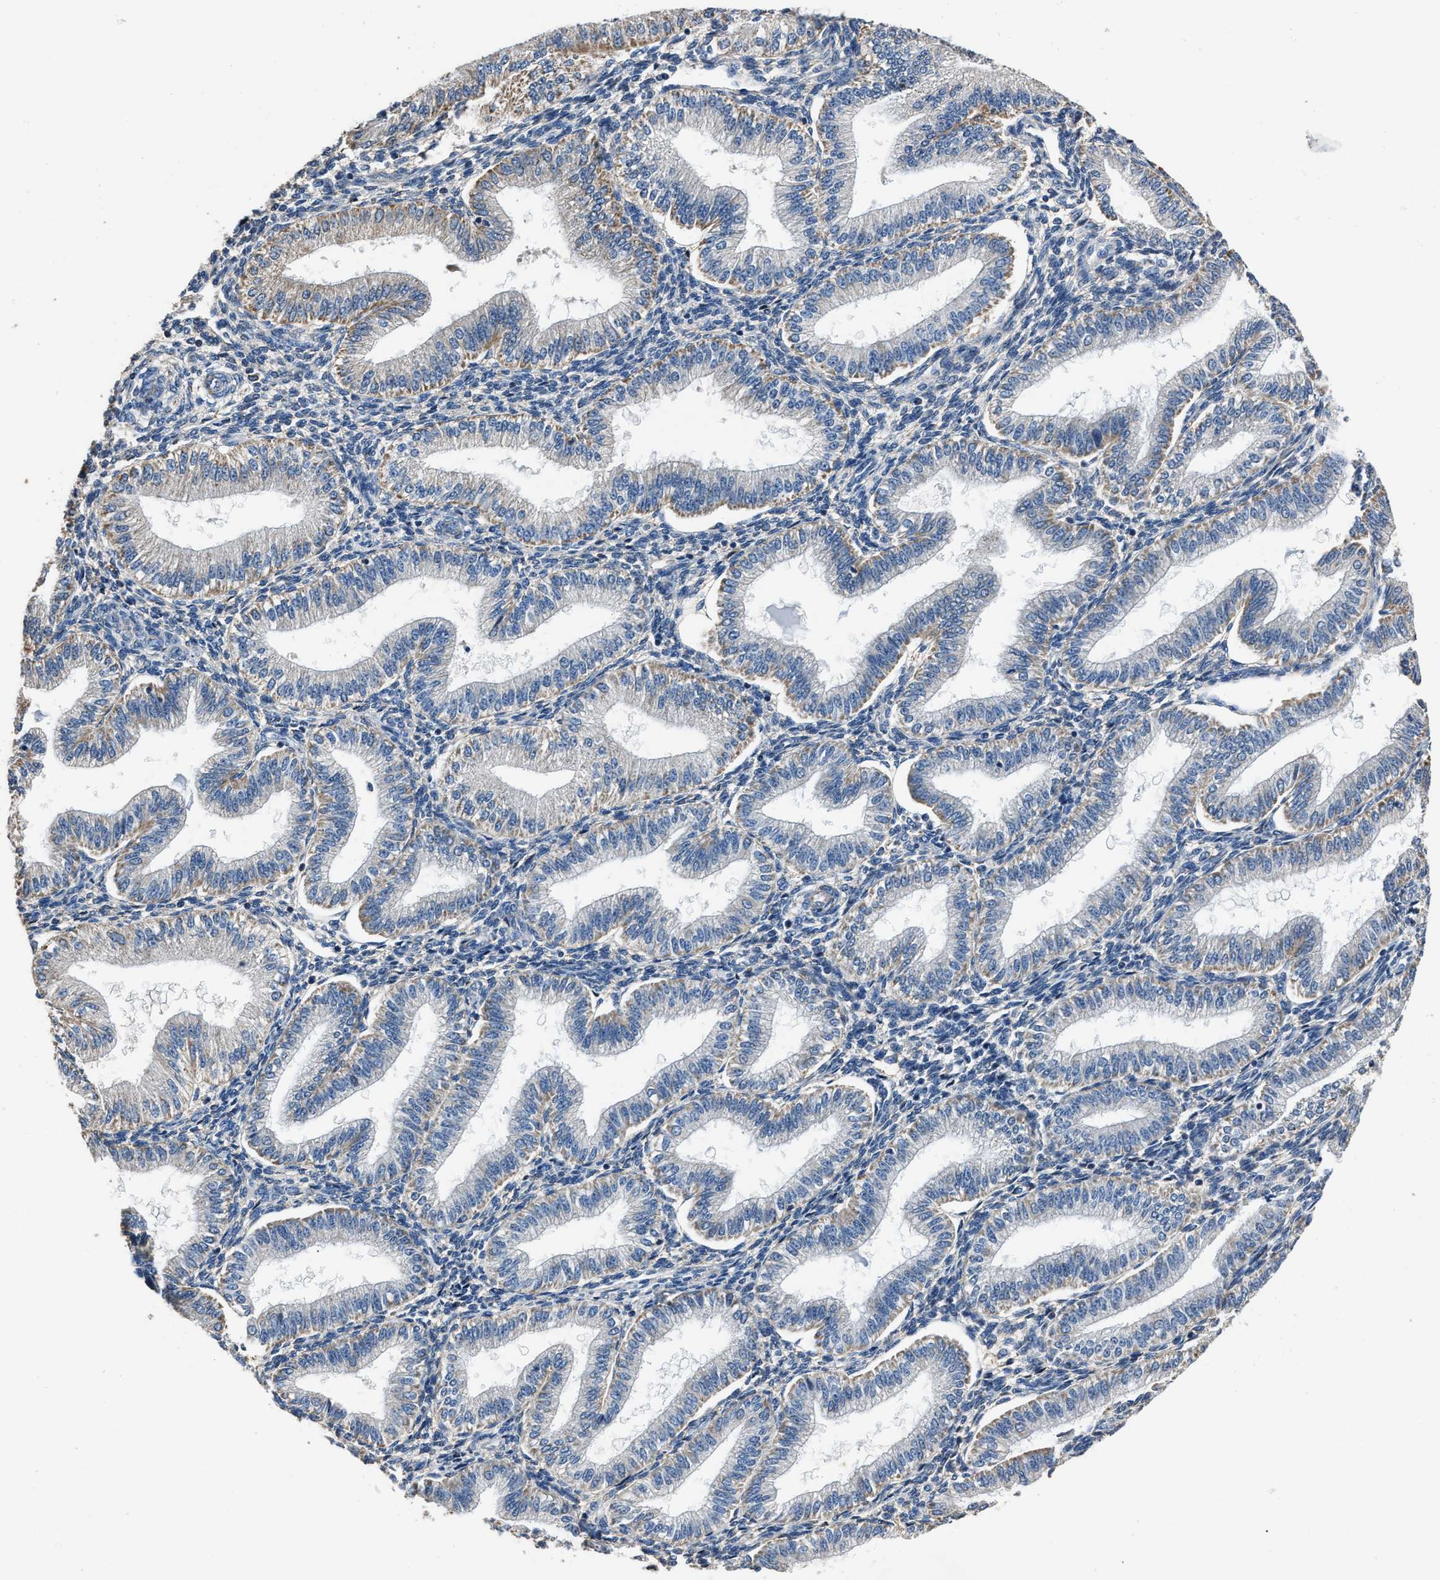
{"staining": {"intensity": "negative", "quantity": "none", "location": "none"}, "tissue": "endometrium", "cell_type": "Cells in endometrial stroma", "image_type": "normal", "snomed": [{"axis": "morphology", "description": "Normal tissue, NOS"}, {"axis": "topography", "description": "Endometrium"}], "caption": "High power microscopy micrograph of an immunohistochemistry (IHC) histopathology image of normal endometrium, revealing no significant positivity in cells in endometrial stroma. (DAB immunohistochemistry visualized using brightfield microscopy, high magnification).", "gene": "NSUN5", "patient": {"sex": "female", "age": 39}}